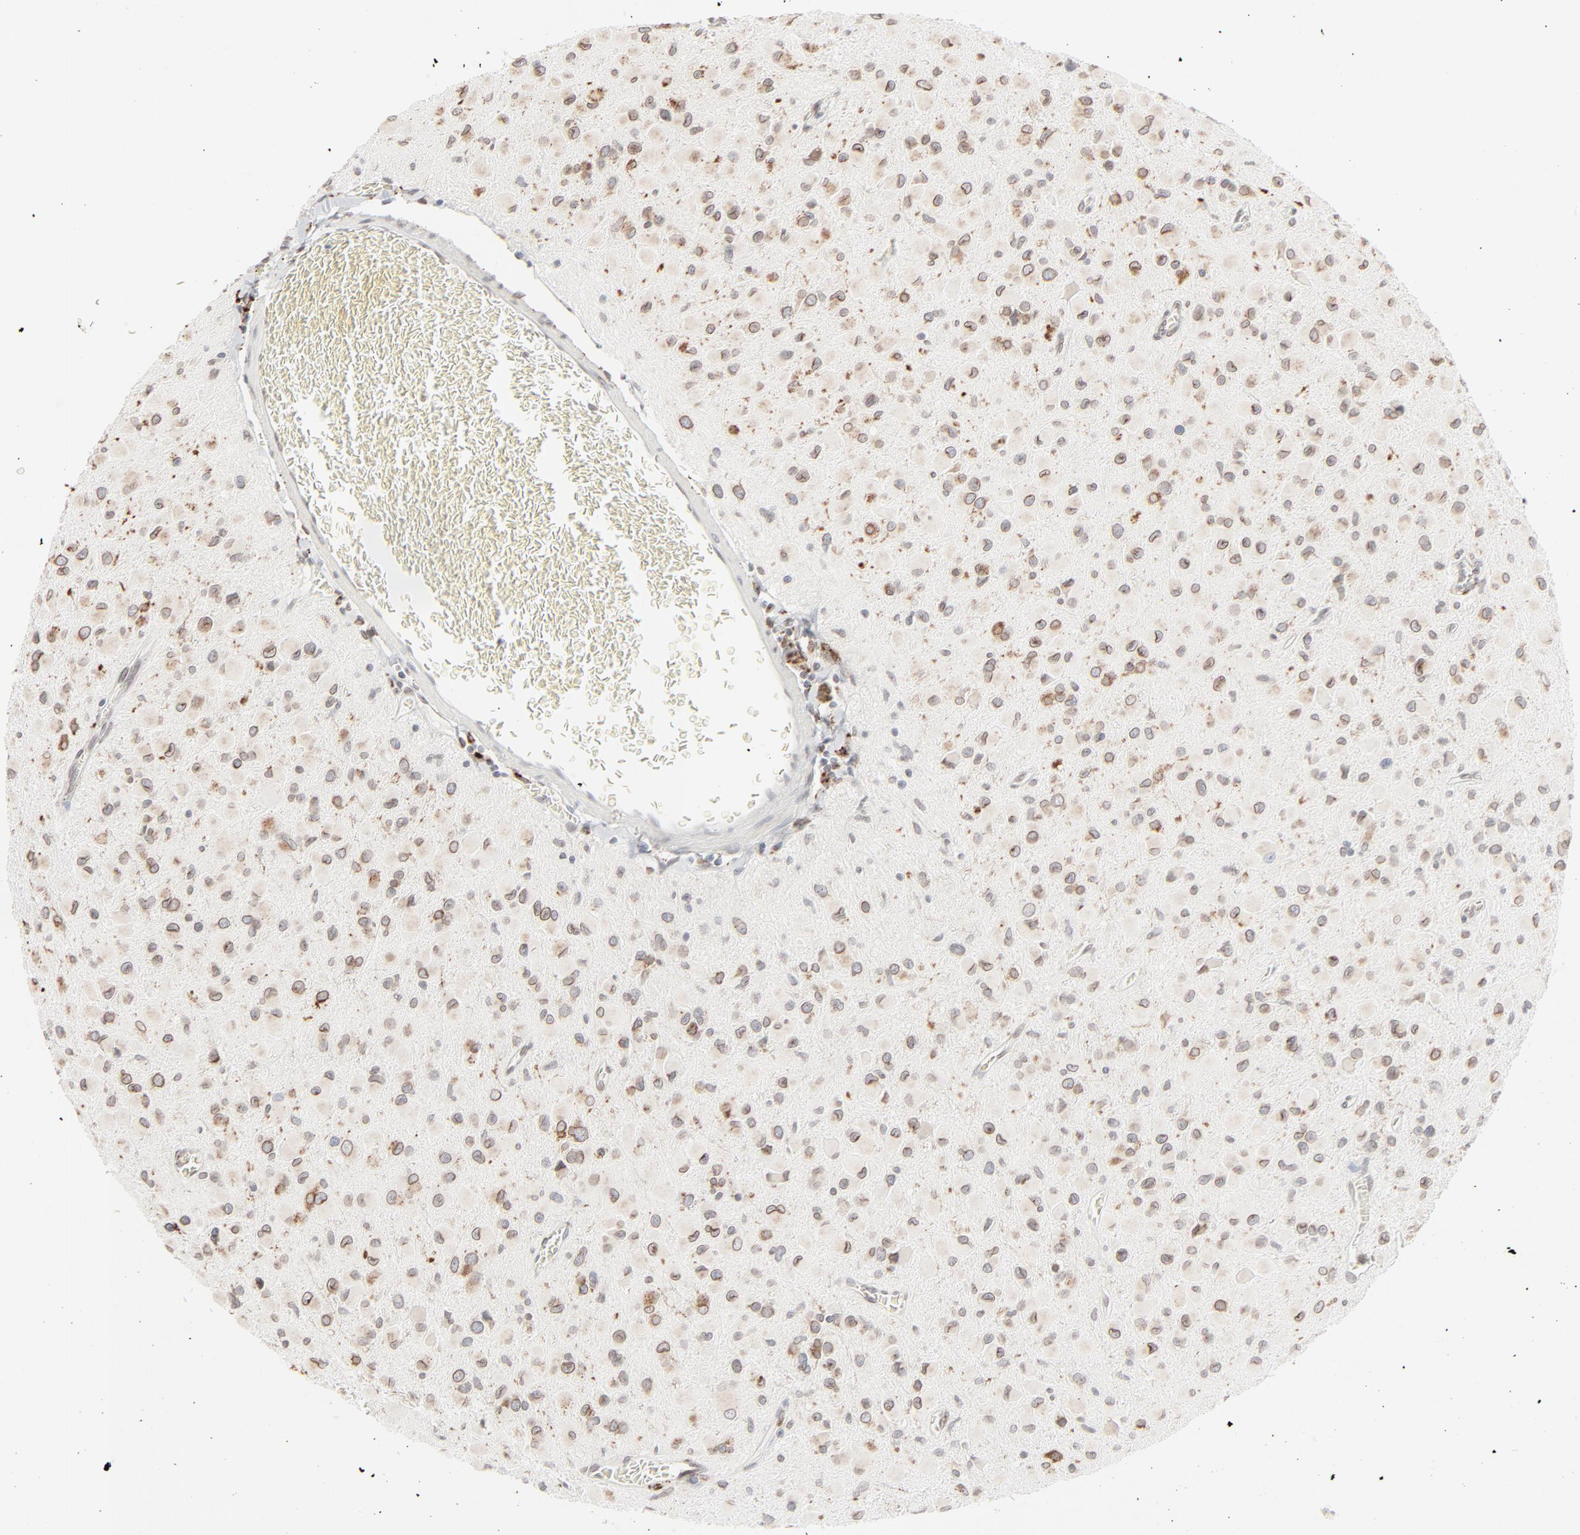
{"staining": {"intensity": "moderate", "quantity": "25%-75%", "location": "cytoplasmic/membranous,nuclear"}, "tissue": "glioma", "cell_type": "Tumor cells", "image_type": "cancer", "snomed": [{"axis": "morphology", "description": "Glioma, malignant, Low grade"}, {"axis": "topography", "description": "Brain"}], "caption": "IHC staining of low-grade glioma (malignant), which displays medium levels of moderate cytoplasmic/membranous and nuclear expression in about 25%-75% of tumor cells indicating moderate cytoplasmic/membranous and nuclear protein staining. The staining was performed using DAB (brown) for protein detection and nuclei were counterstained in hematoxylin (blue).", "gene": "MAD1L1", "patient": {"sex": "male", "age": 42}}